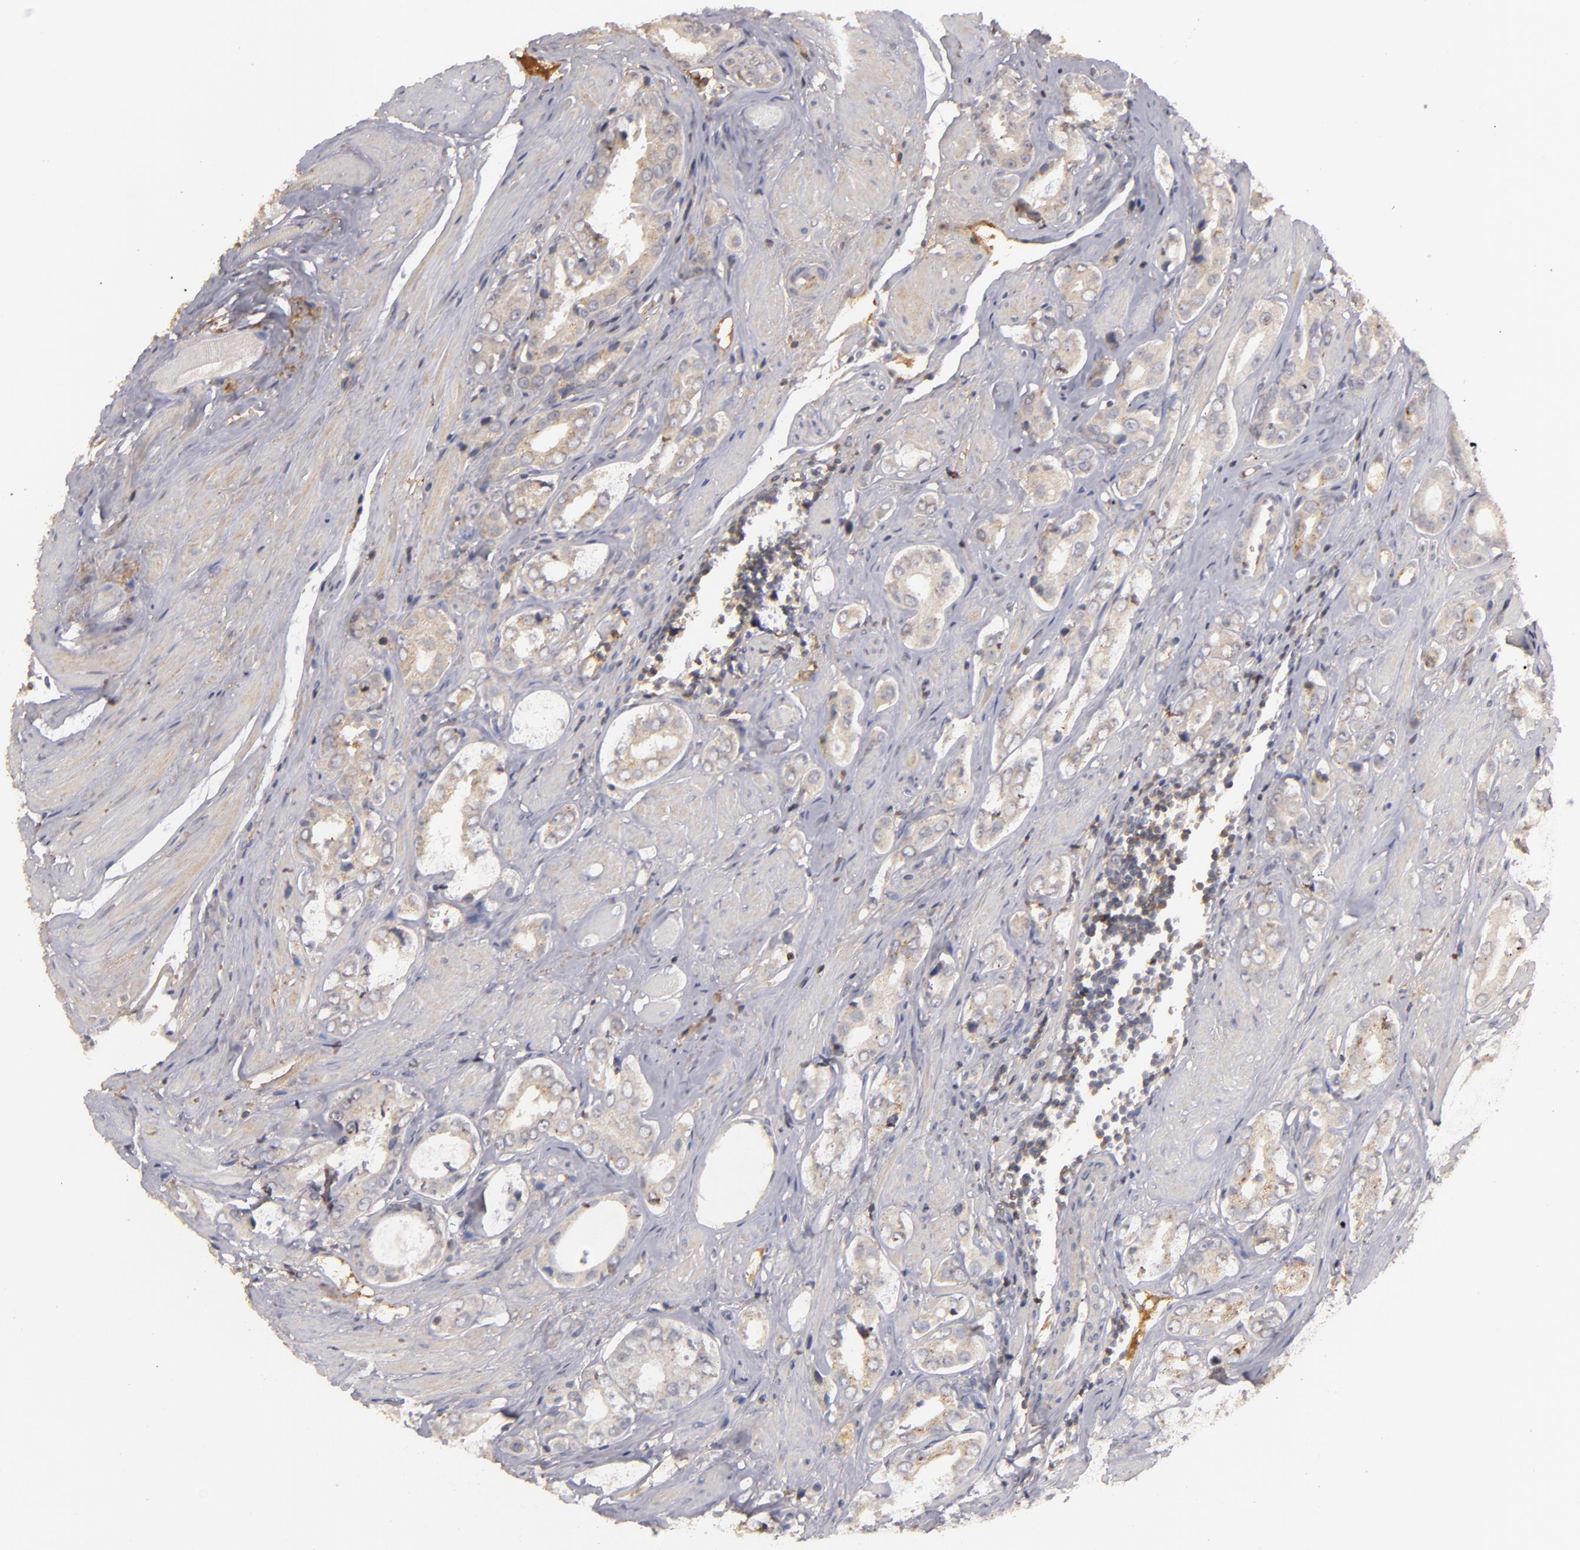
{"staining": {"intensity": "negative", "quantity": "none", "location": "none"}, "tissue": "prostate cancer", "cell_type": "Tumor cells", "image_type": "cancer", "snomed": [{"axis": "morphology", "description": "Adenocarcinoma, Medium grade"}, {"axis": "topography", "description": "Prostate"}], "caption": "This is a photomicrograph of immunohistochemistry staining of medium-grade adenocarcinoma (prostate), which shows no positivity in tumor cells.", "gene": "MBL2", "patient": {"sex": "male", "age": 53}}